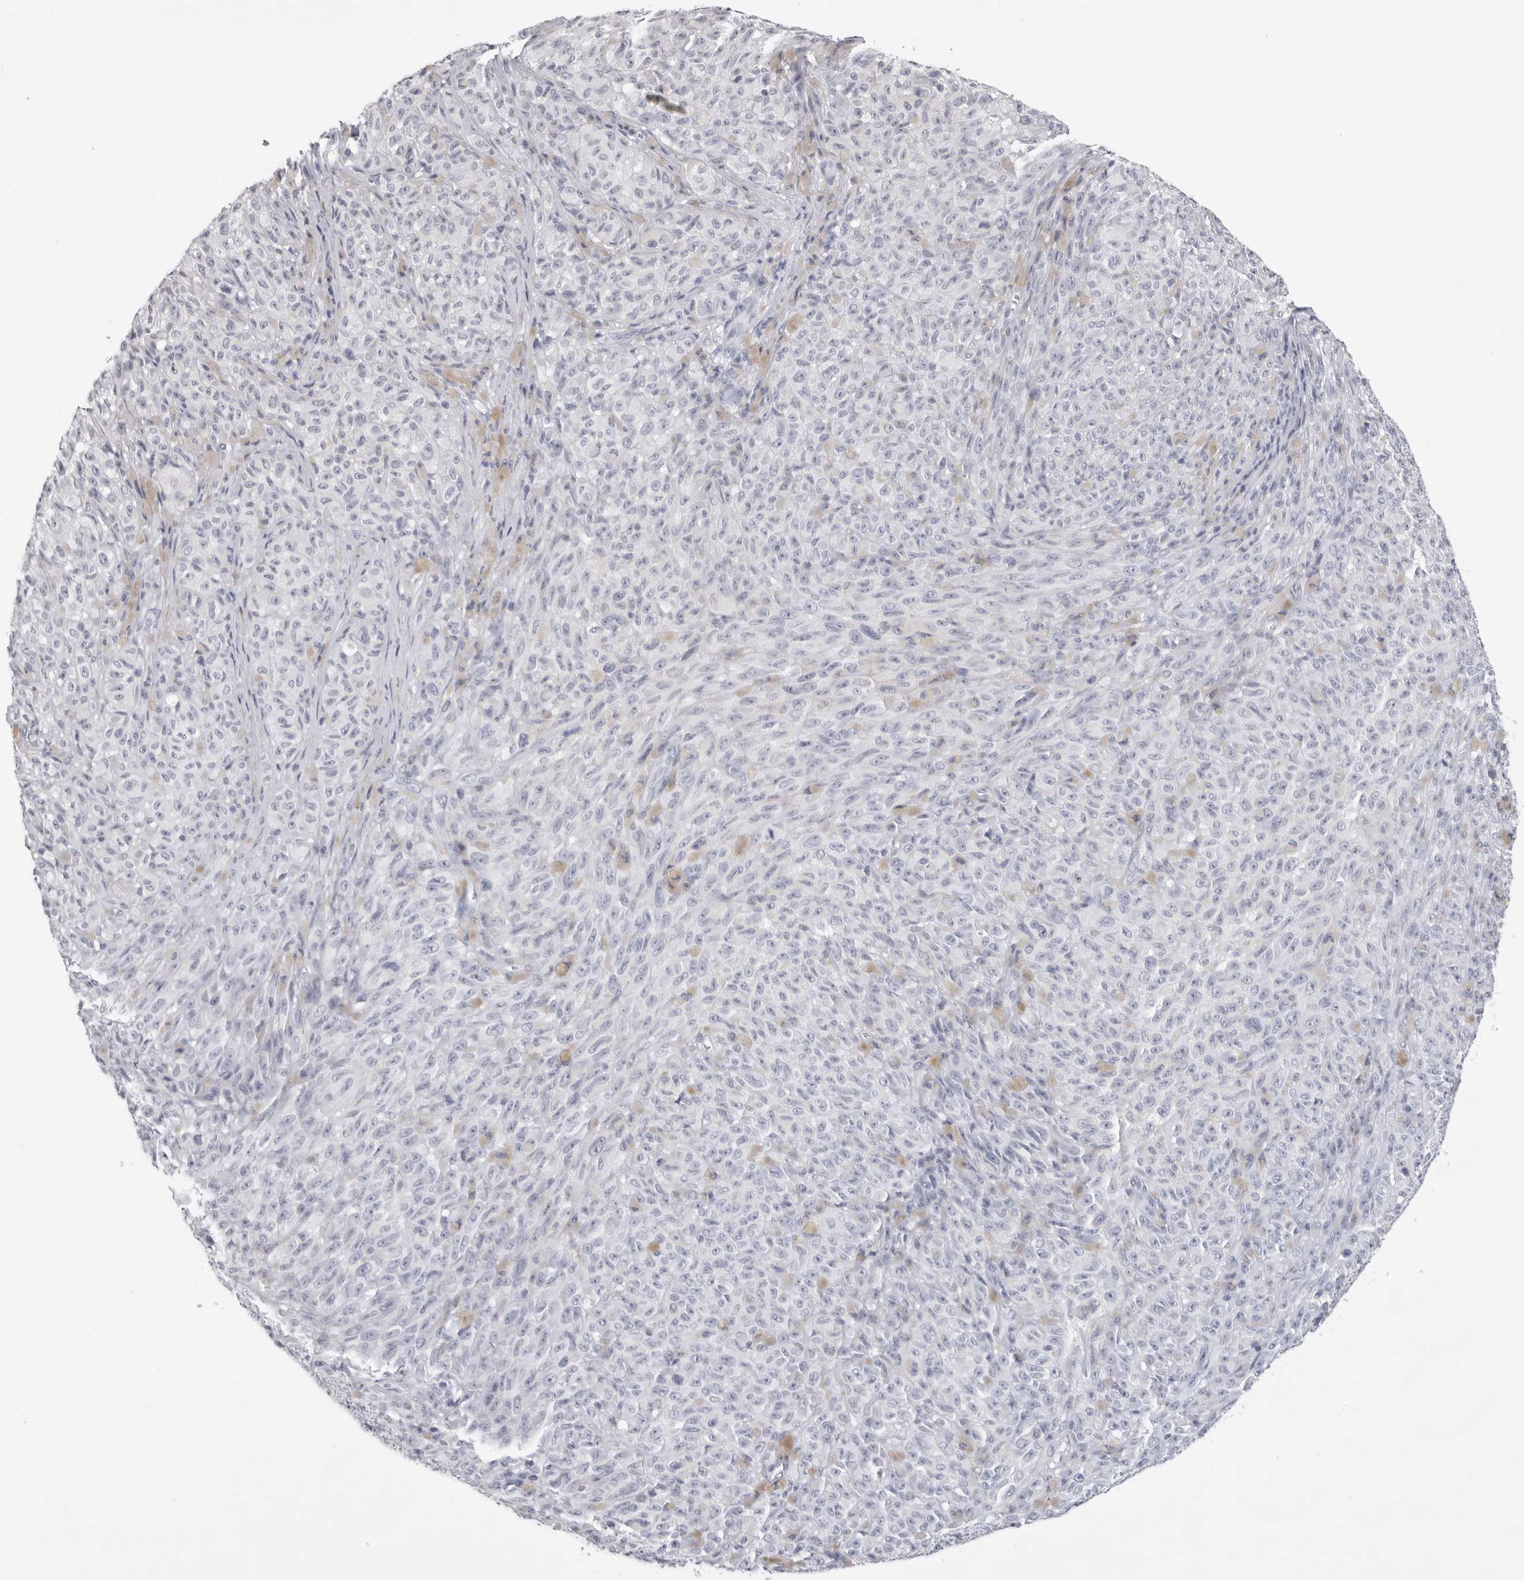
{"staining": {"intensity": "negative", "quantity": "none", "location": "none"}, "tissue": "melanoma", "cell_type": "Tumor cells", "image_type": "cancer", "snomed": [{"axis": "morphology", "description": "Malignant melanoma, NOS"}, {"axis": "topography", "description": "Skin"}], "caption": "Photomicrograph shows no protein positivity in tumor cells of melanoma tissue.", "gene": "TMOD4", "patient": {"sex": "female", "age": 82}}